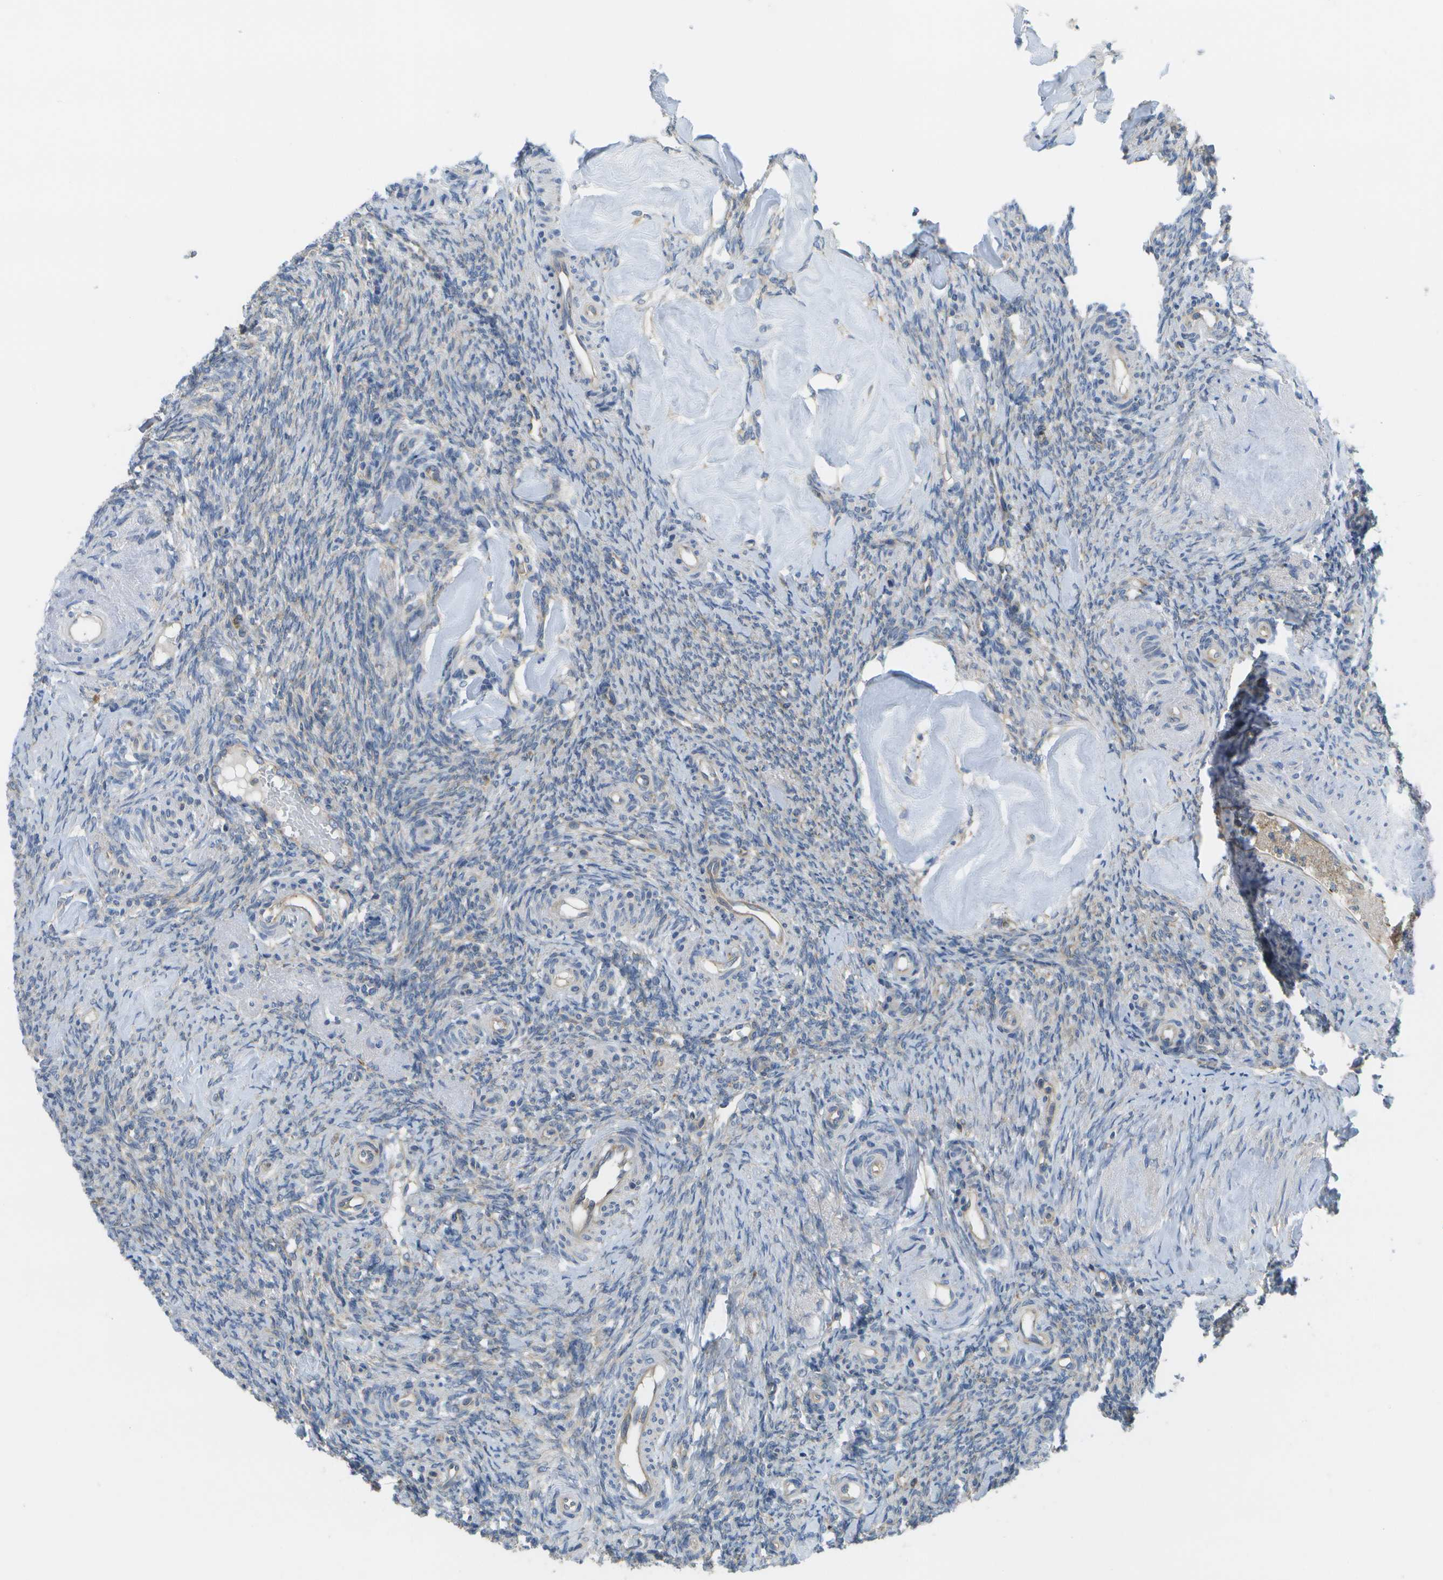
{"staining": {"intensity": "weak", "quantity": "<25%", "location": "cytoplasmic/membranous"}, "tissue": "ovary", "cell_type": "Ovarian stroma cells", "image_type": "normal", "snomed": [{"axis": "morphology", "description": "Normal tissue, NOS"}, {"axis": "topography", "description": "Ovary"}], "caption": "Ovarian stroma cells show no significant expression in normal ovary. (DAB IHC with hematoxylin counter stain).", "gene": "DPM3", "patient": {"sex": "female", "age": 41}}